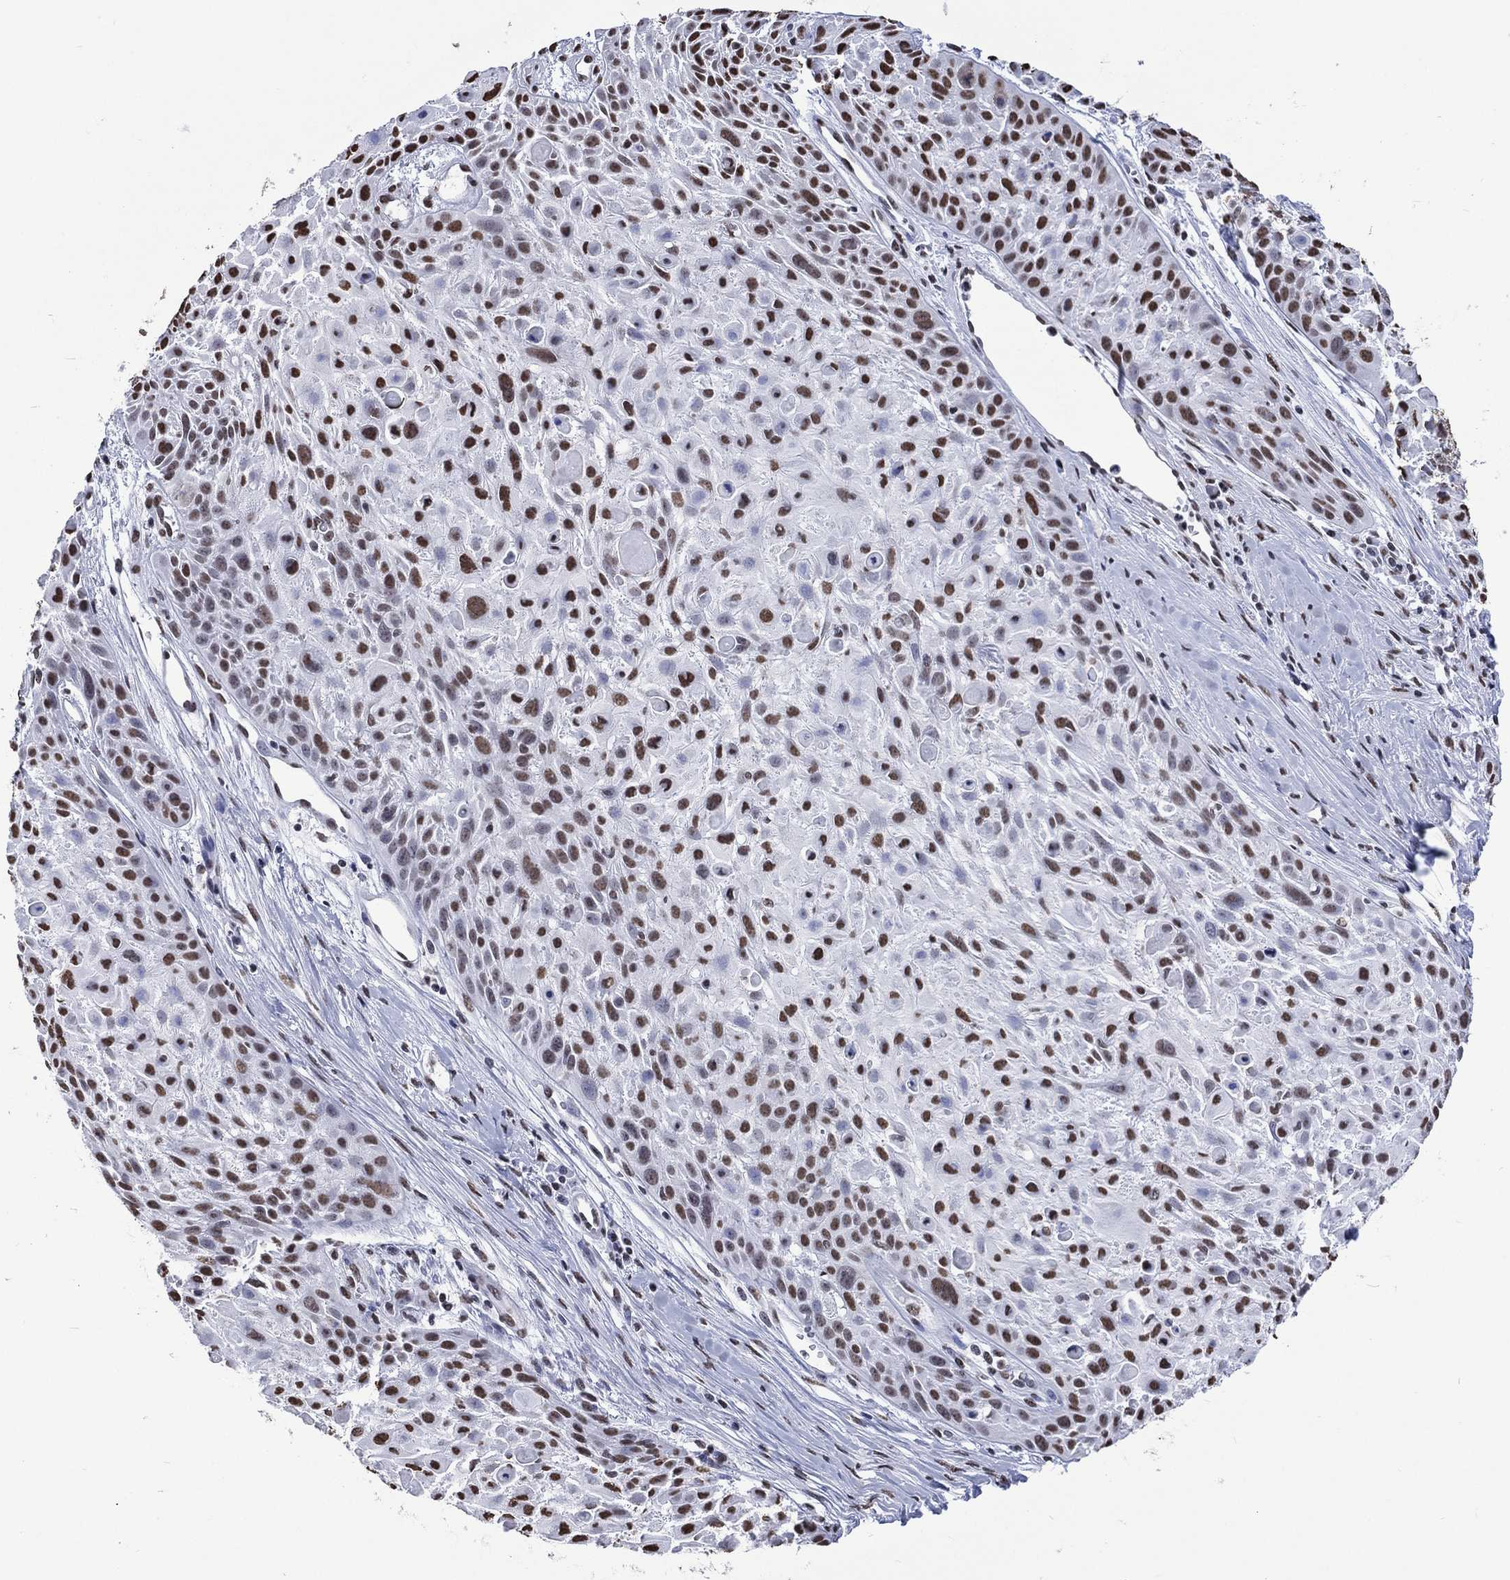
{"staining": {"intensity": "strong", "quantity": "25%-75%", "location": "nuclear"}, "tissue": "skin cancer", "cell_type": "Tumor cells", "image_type": "cancer", "snomed": [{"axis": "morphology", "description": "Squamous cell carcinoma, NOS"}, {"axis": "topography", "description": "Skin"}, {"axis": "topography", "description": "Anal"}], "caption": "A histopathology image of skin squamous cell carcinoma stained for a protein displays strong nuclear brown staining in tumor cells. (brown staining indicates protein expression, while blue staining denotes nuclei).", "gene": "RETREG2", "patient": {"sex": "female", "age": 75}}